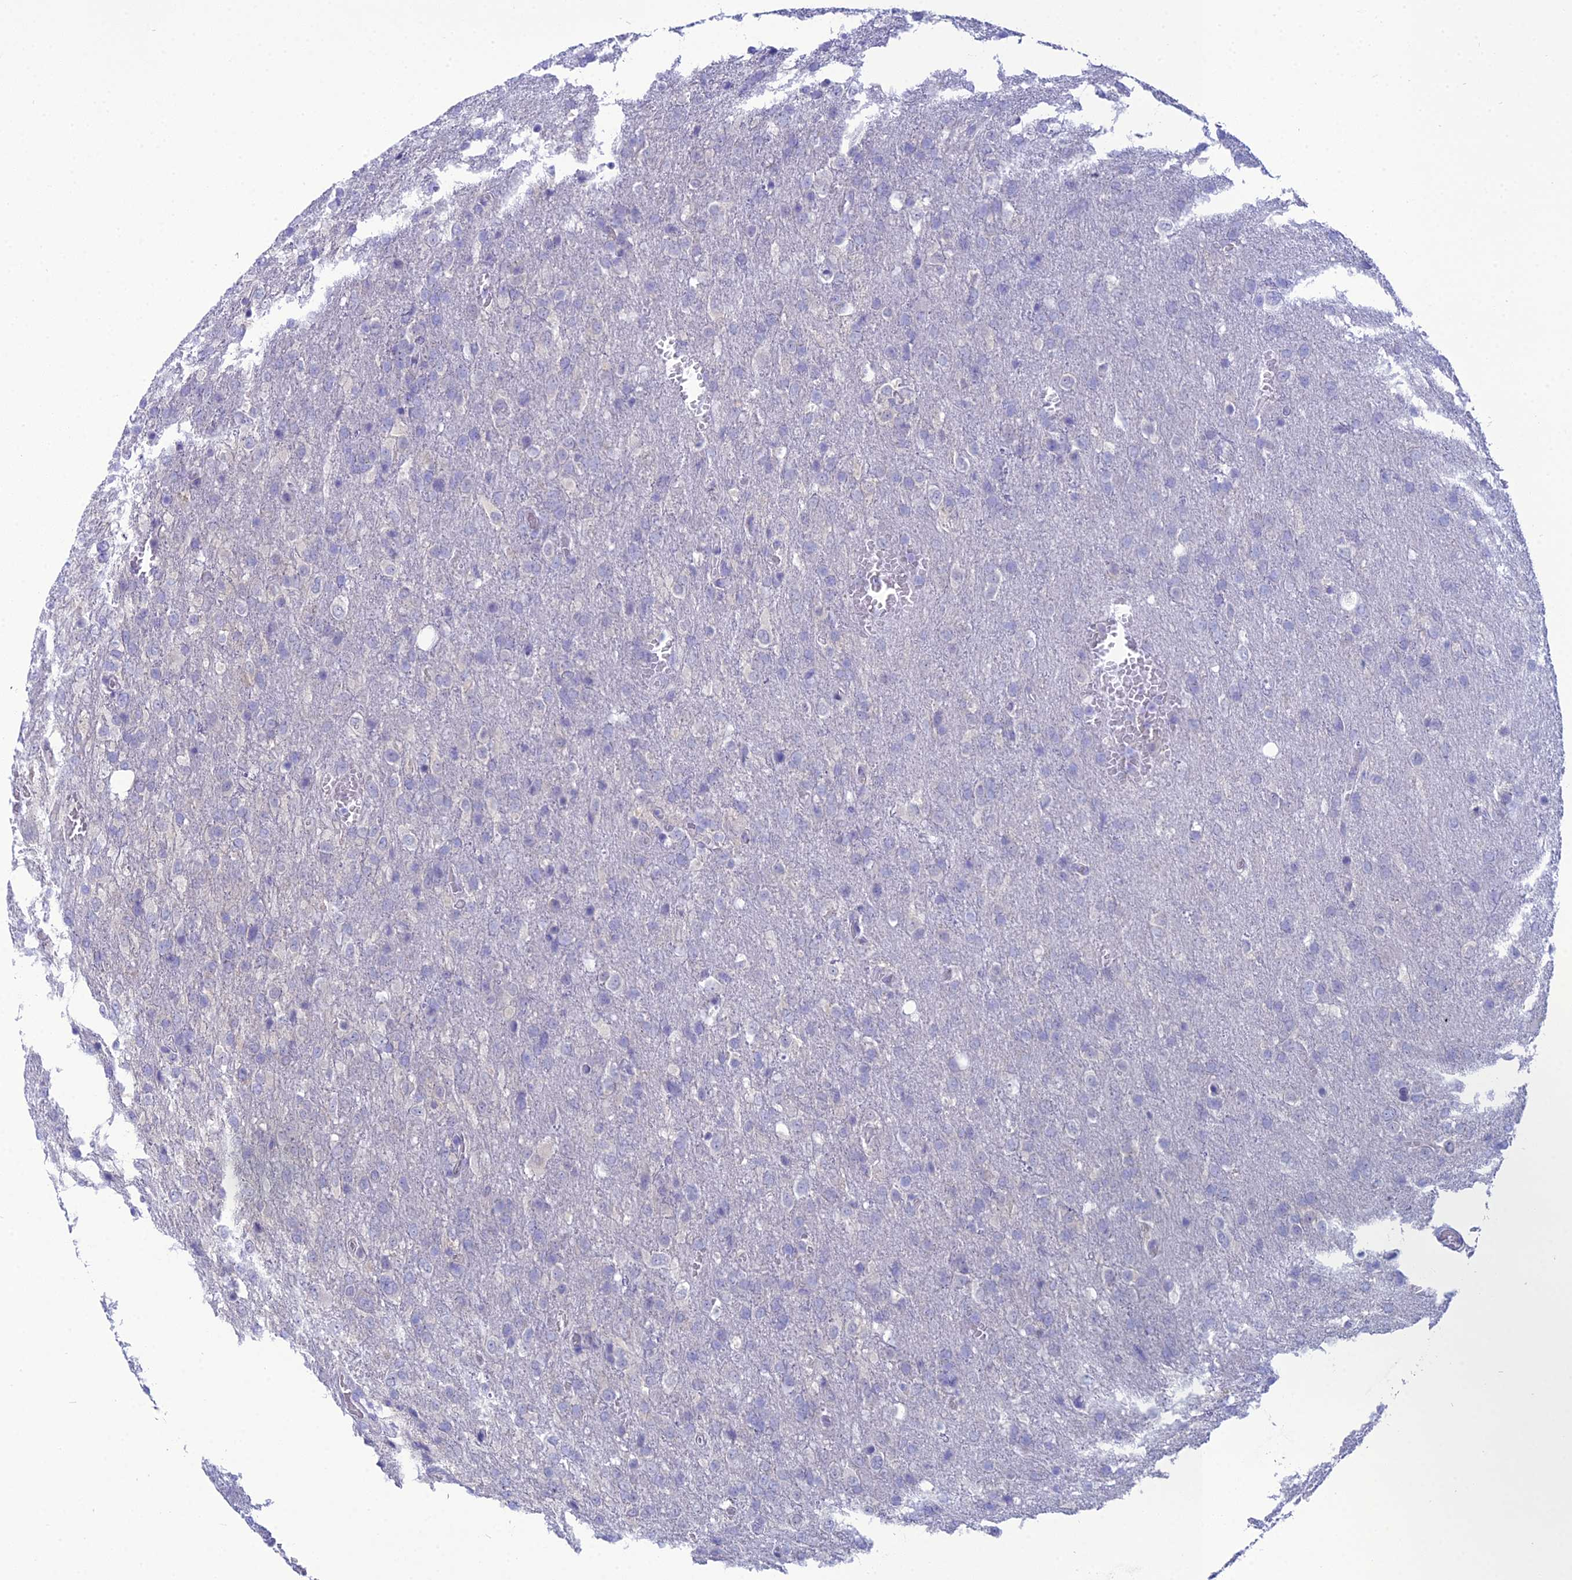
{"staining": {"intensity": "negative", "quantity": "none", "location": "none"}, "tissue": "glioma", "cell_type": "Tumor cells", "image_type": "cancer", "snomed": [{"axis": "morphology", "description": "Glioma, malignant, High grade"}, {"axis": "topography", "description": "Brain"}], "caption": "High power microscopy micrograph of an IHC micrograph of malignant high-grade glioma, revealing no significant positivity in tumor cells.", "gene": "GNPNAT1", "patient": {"sex": "female", "age": 74}}